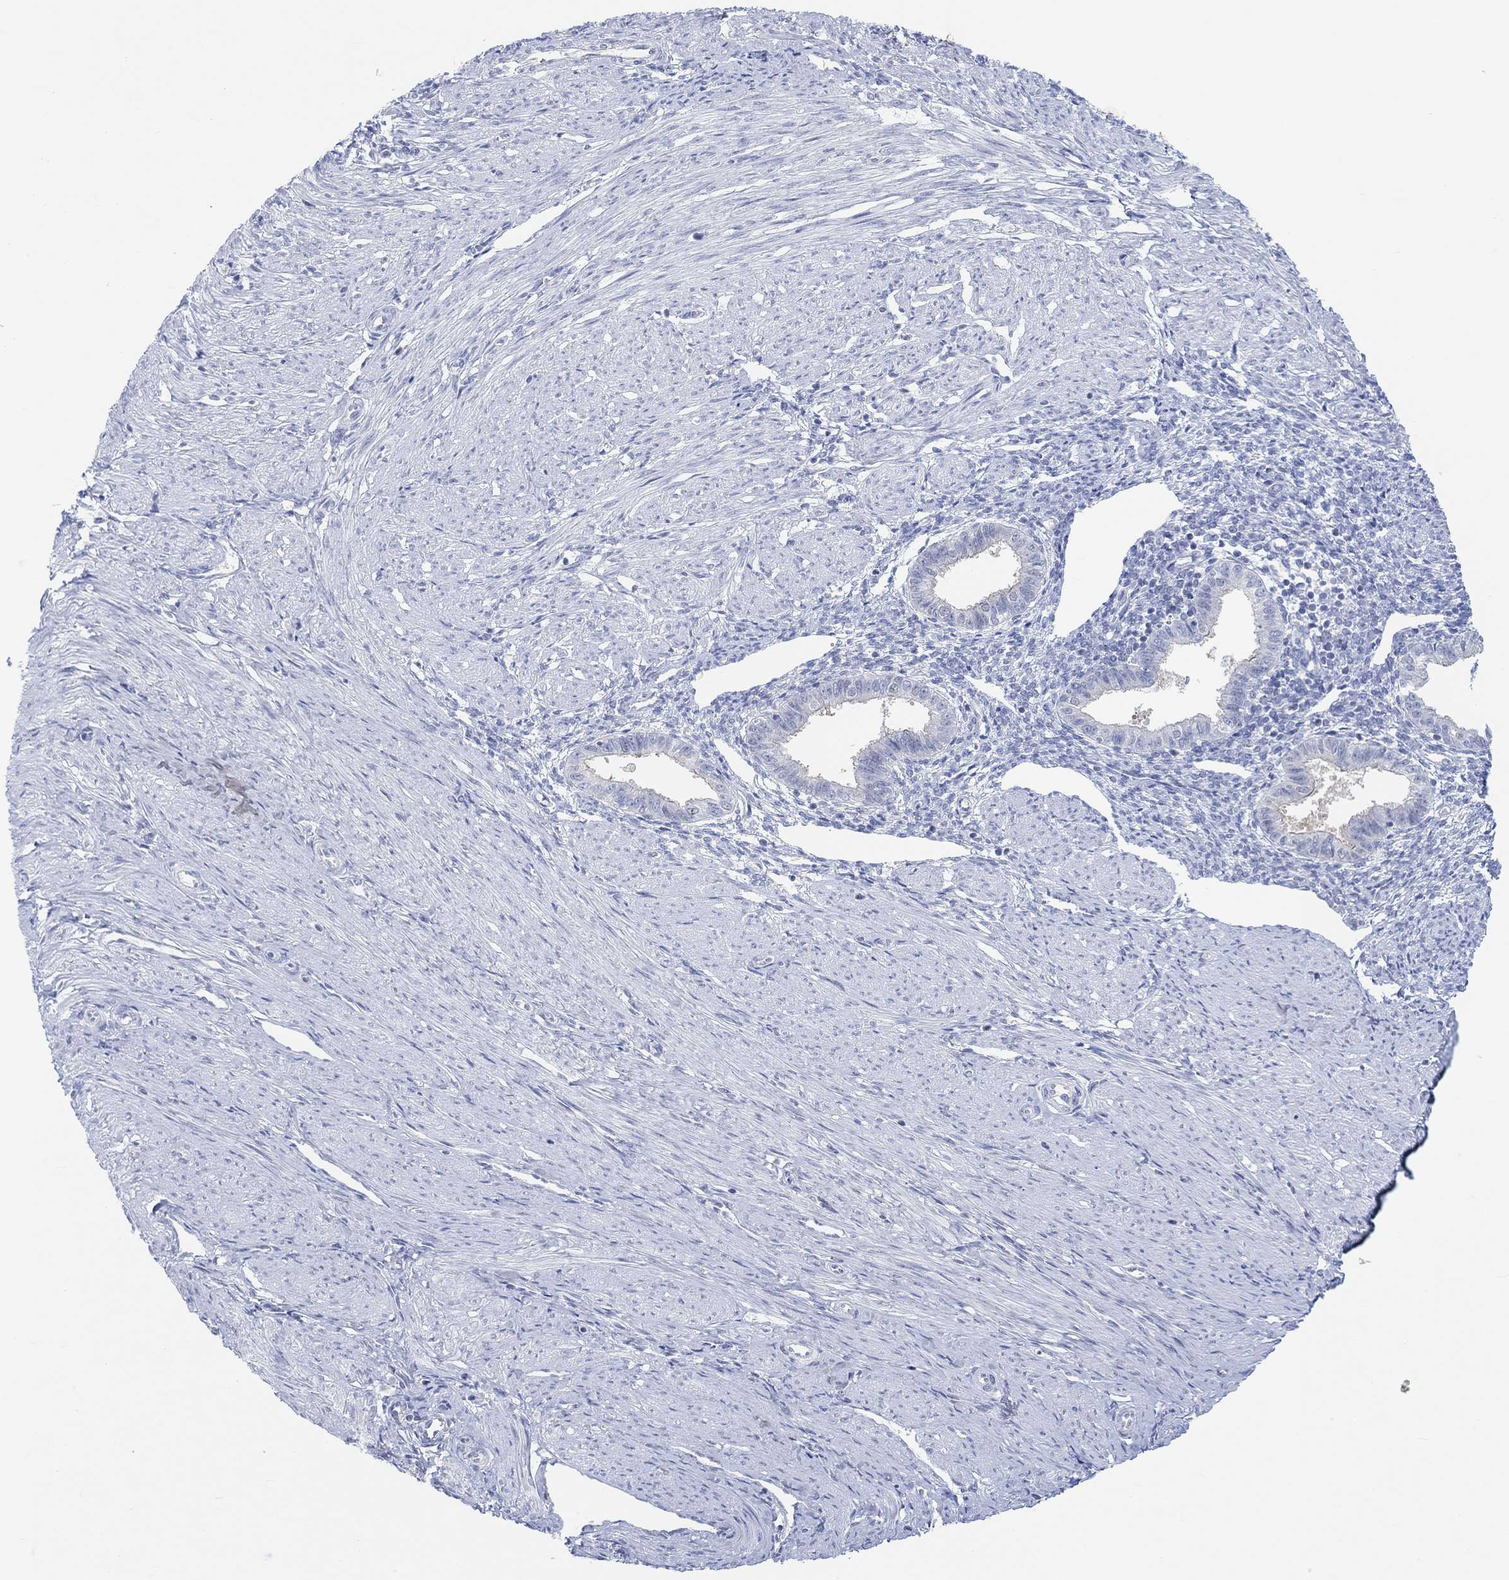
{"staining": {"intensity": "negative", "quantity": "none", "location": "none"}, "tissue": "endometrium", "cell_type": "Cells in endometrial stroma", "image_type": "normal", "snomed": [{"axis": "morphology", "description": "Normal tissue, NOS"}, {"axis": "topography", "description": "Endometrium"}], "caption": "A high-resolution image shows IHC staining of unremarkable endometrium, which shows no significant staining in cells in endometrial stroma.", "gene": "MUC1", "patient": {"sex": "female", "age": 37}}